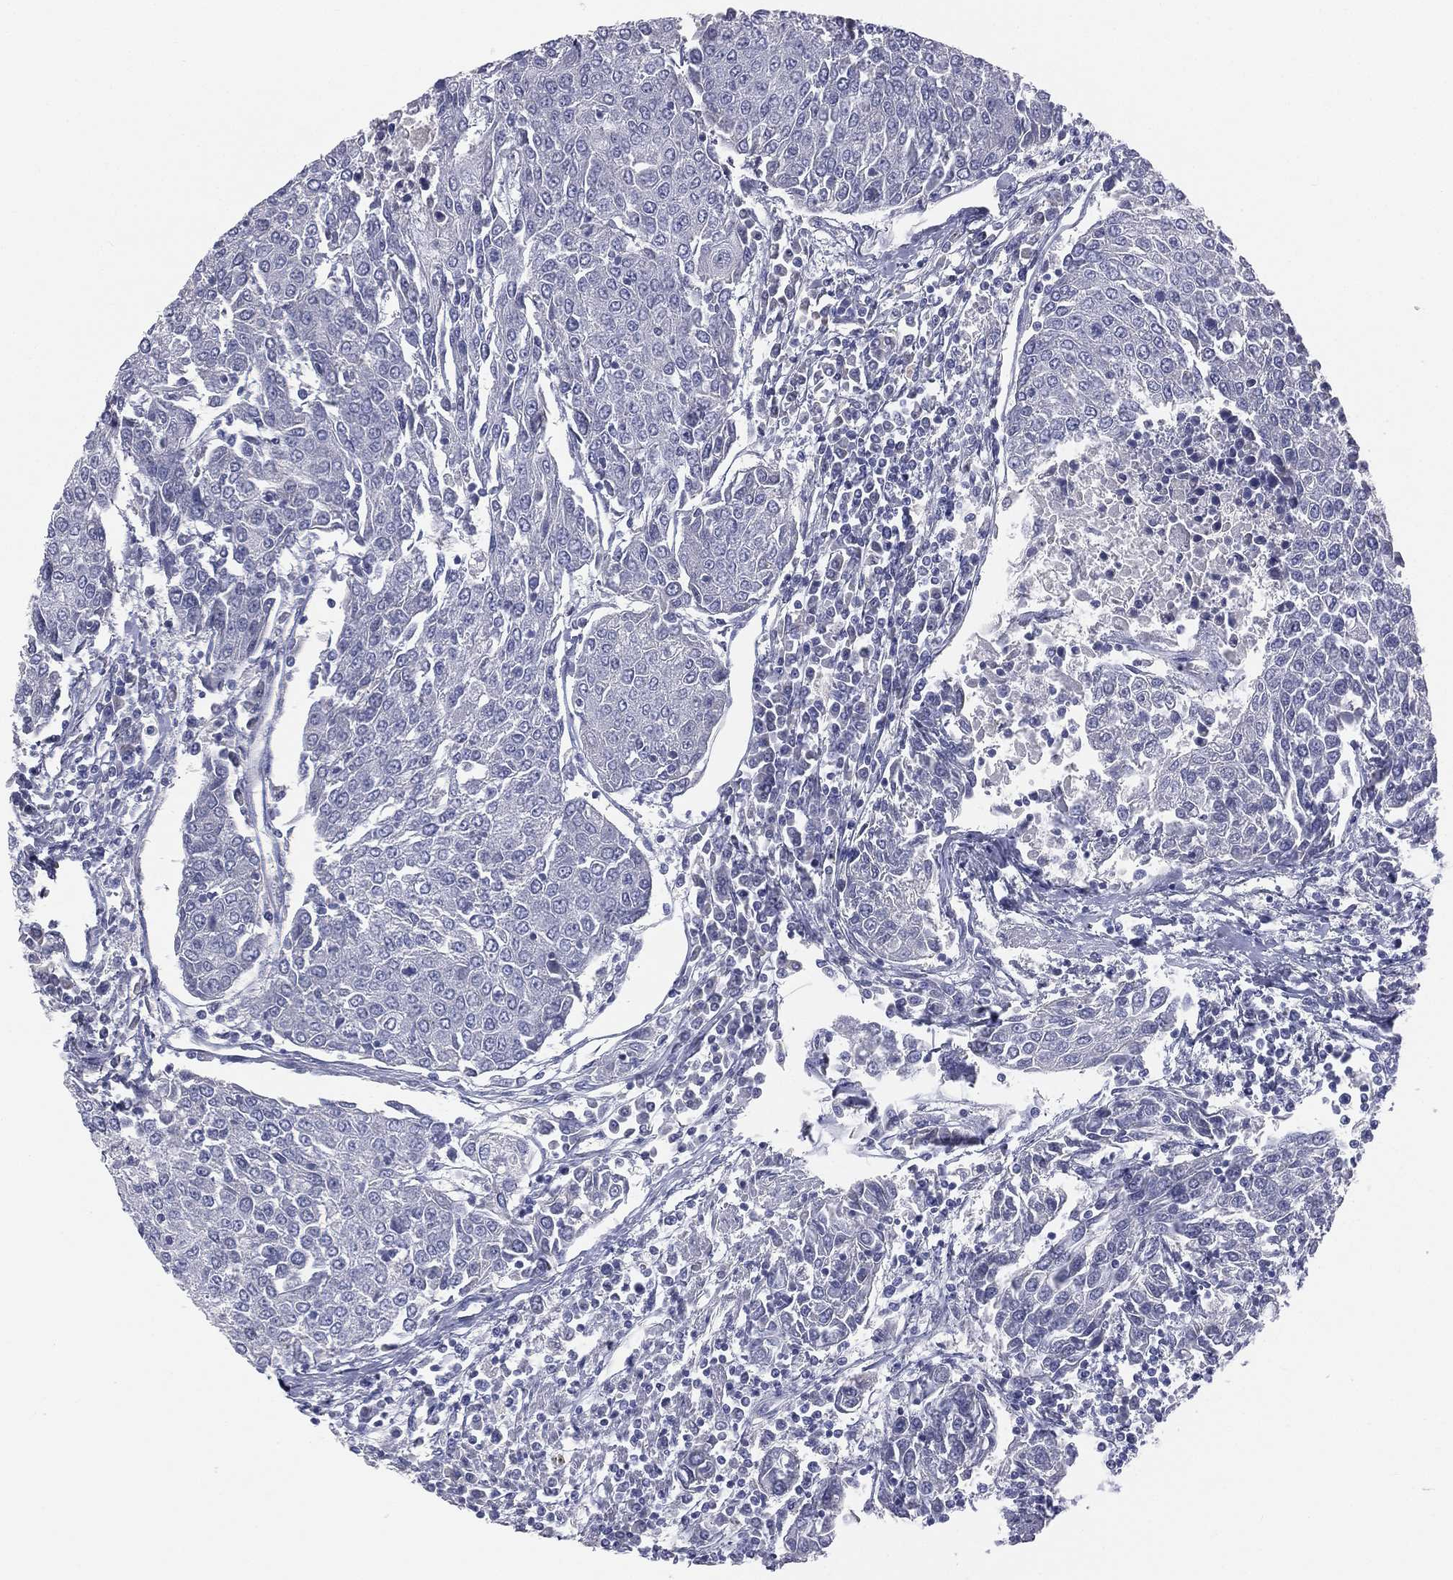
{"staining": {"intensity": "negative", "quantity": "none", "location": "none"}, "tissue": "urothelial cancer", "cell_type": "Tumor cells", "image_type": "cancer", "snomed": [{"axis": "morphology", "description": "Urothelial carcinoma, High grade"}, {"axis": "topography", "description": "Urinary bladder"}], "caption": "Tumor cells are negative for protein expression in human urothelial carcinoma (high-grade).", "gene": "STK31", "patient": {"sex": "female", "age": 85}}